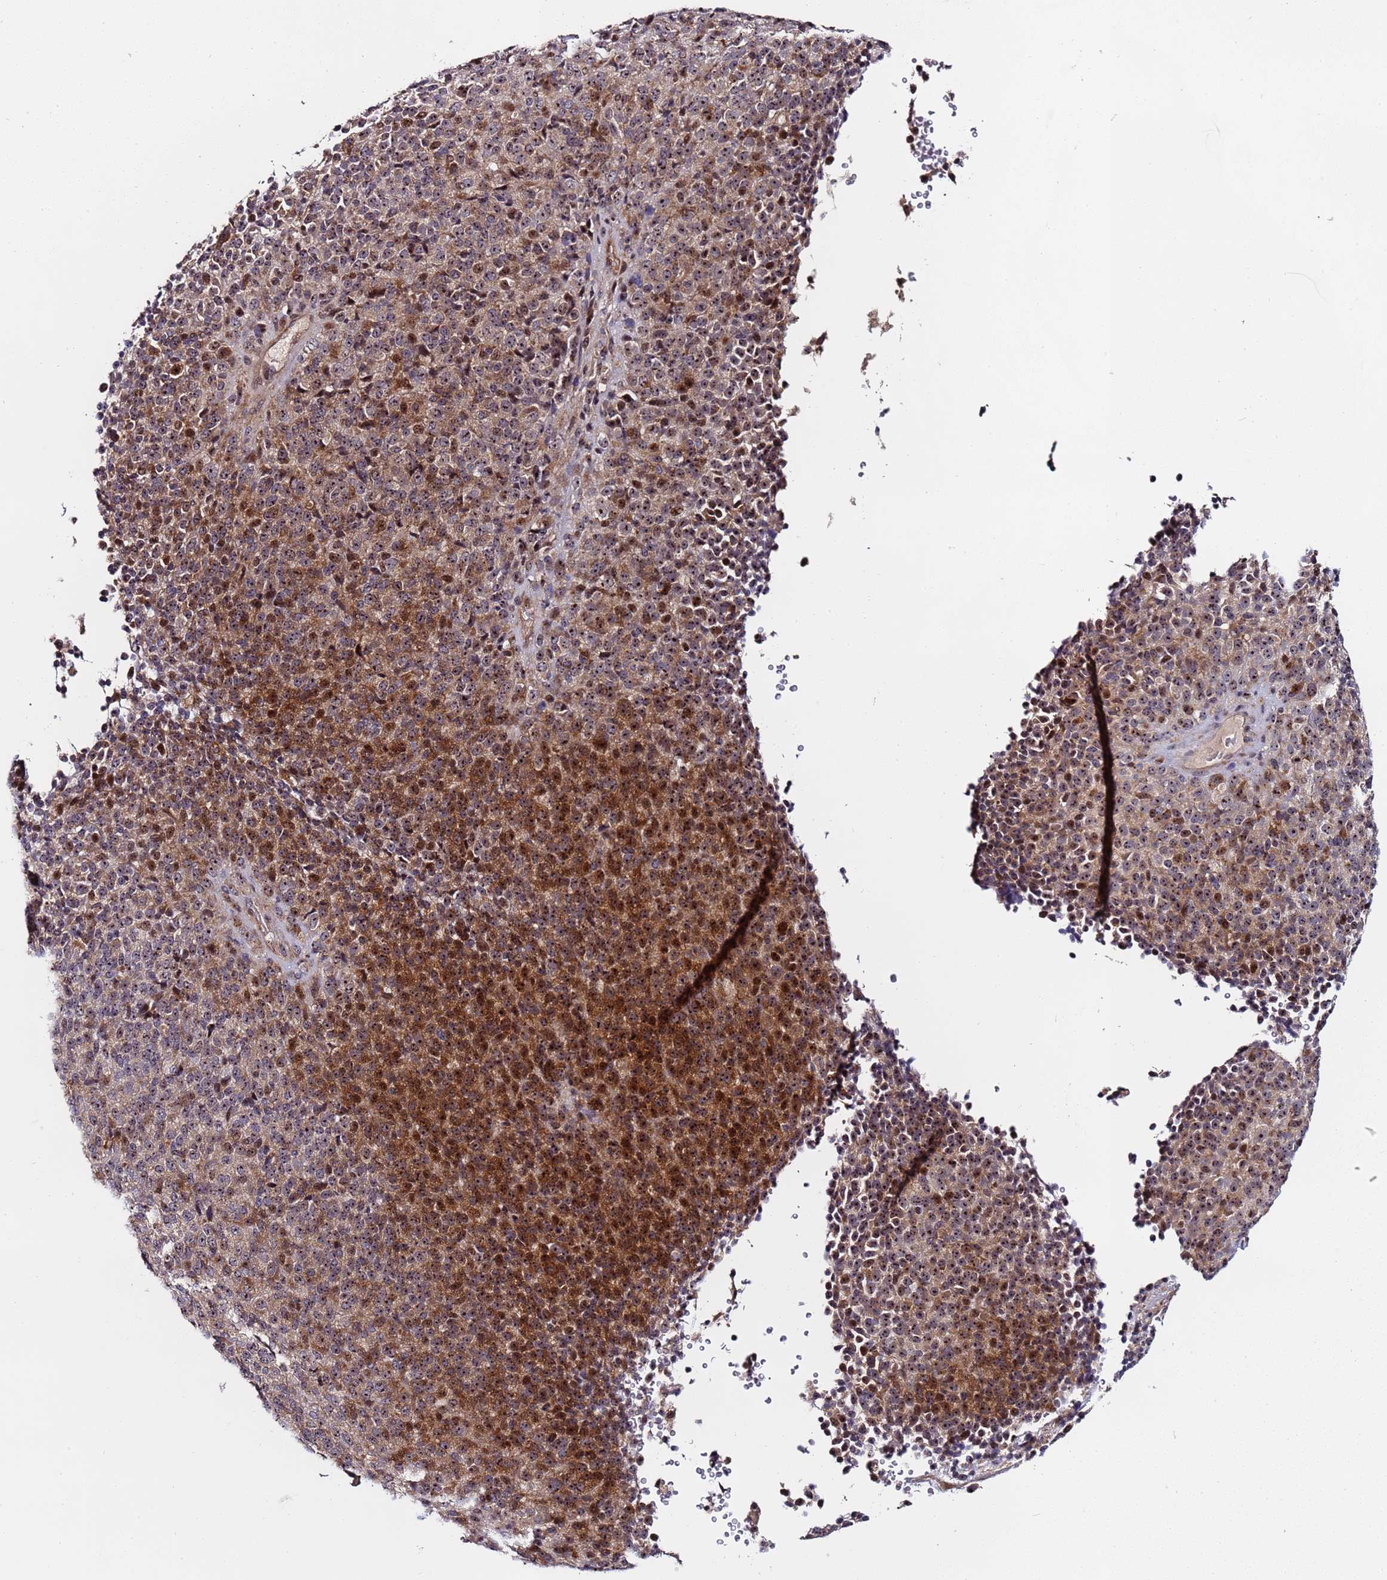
{"staining": {"intensity": "strong", "quantity": "25%-75%", "location": "cytoplasmic/membranous,nuclear"}, "tissue": "melanoma", "cell_type": "Tumor cells", "image_type": "cancer", "snomed": [{"axis": "morphology", "description": "Malignant melanoma, Metastatic site"}, {"axis": "topography", "description": "Brain"}], "caption": "This is an image of IHC staining of malignant melanoma (metastatic site), which shows strong positivity in the cytoplasmic/membranous and nuclear of tumor cells.", "gene": "KRI1", "patient": {"sex": "female", "age": 56}}